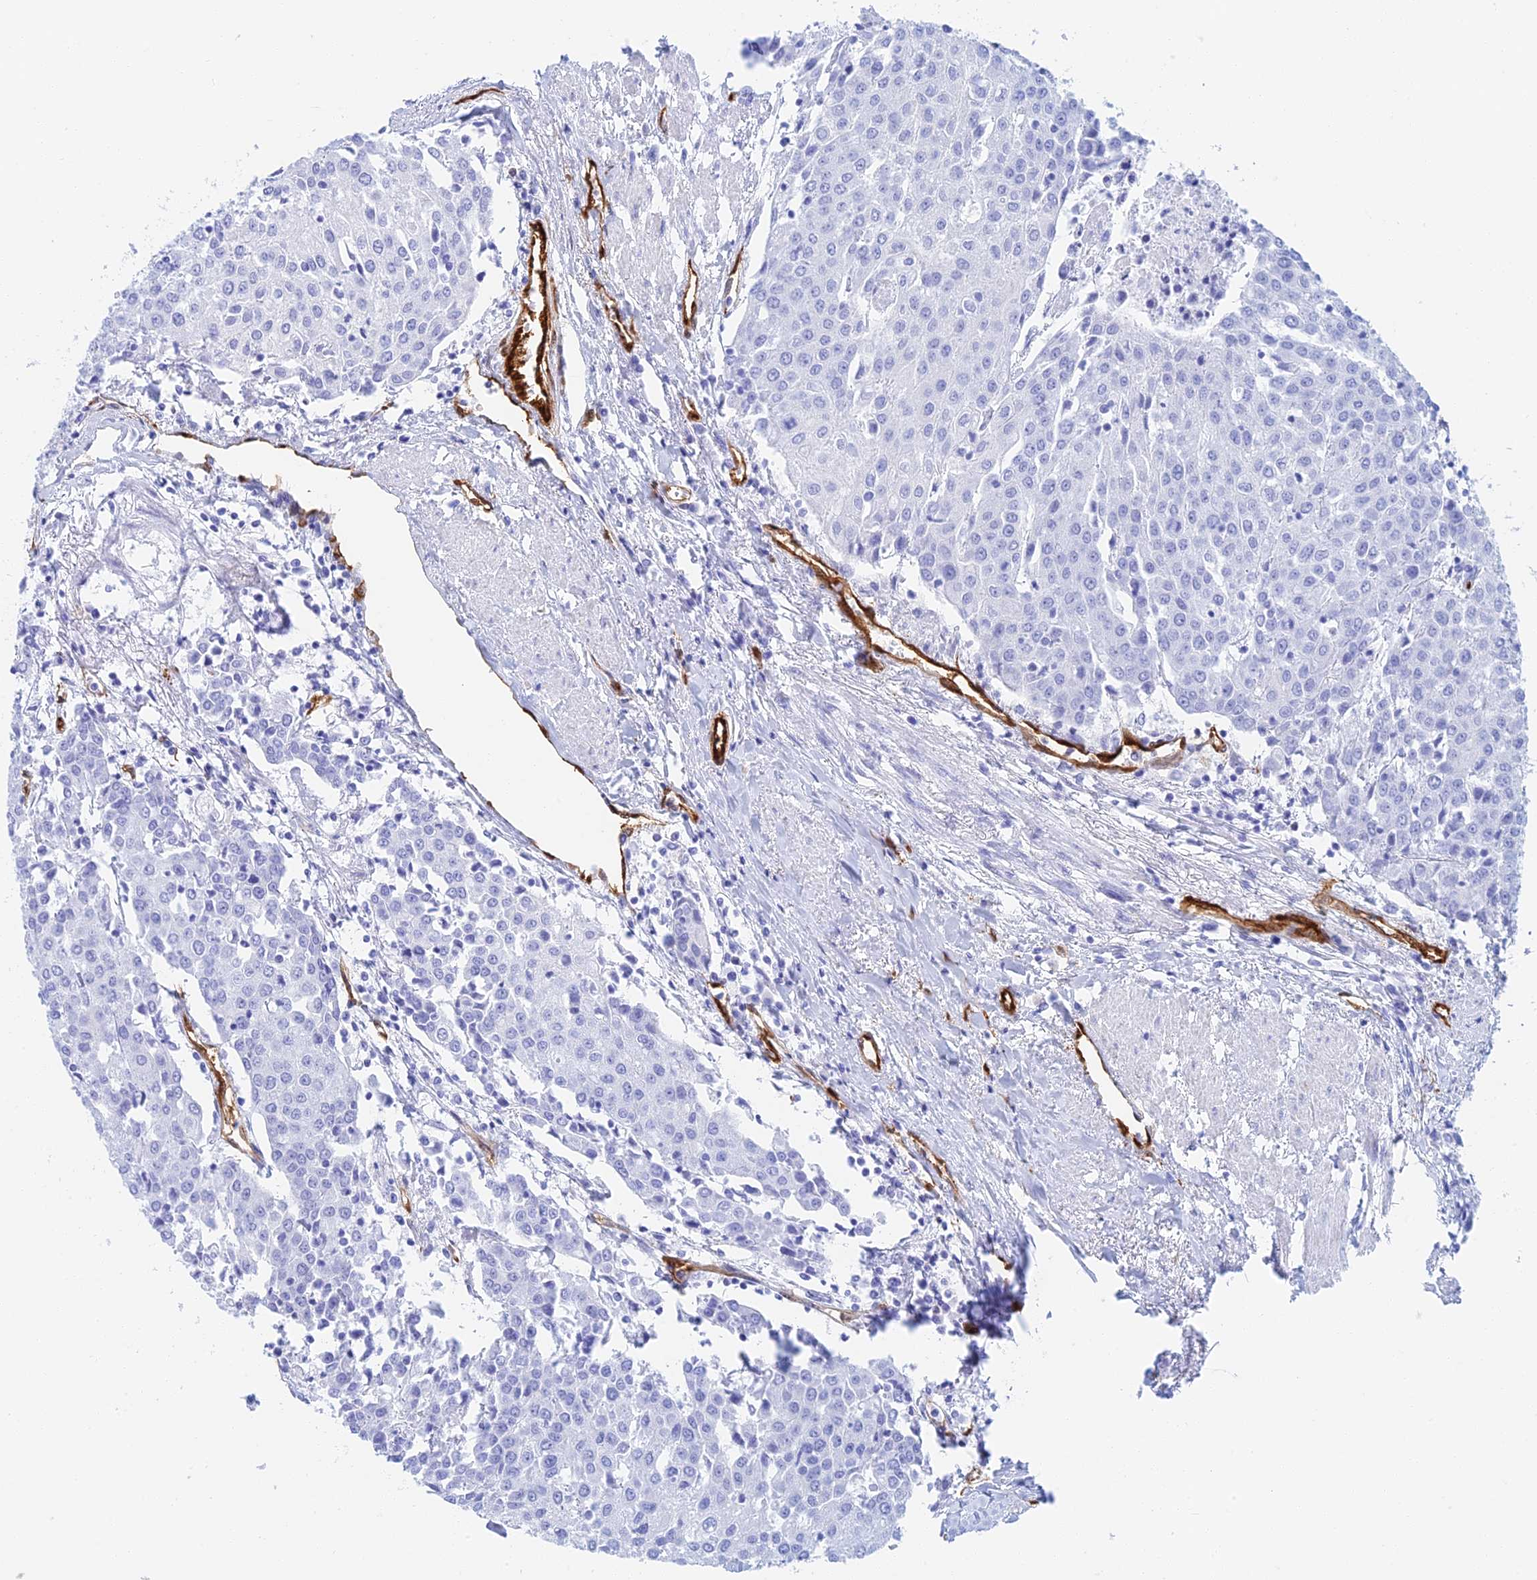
{"staining": {"intensity": "negative", "quantity": "none", "location": "none"}, "tissue": "urothelial cancer", "cell_type": "Tumor cells", "image_type": "cancer", "snomed": [{"axis": "morphology", "description": "Urothelial carcinoma, High grade"}, {"axis": "topography", "description": "Urinary bladder"}], "caption": "DAB (3,3'-diaminobenzidine) immunohistochemical staining of human urothelial carcinoma (high-grade) demonstrates no significant positivity in tumor cells. (DAB (3,3'-diaminobenzidine) immunohistochemistry visualized using brightfield microscopy, high magnification).", "gene": "CRIP2", "patient": {"sex": "female", "age": 85}}